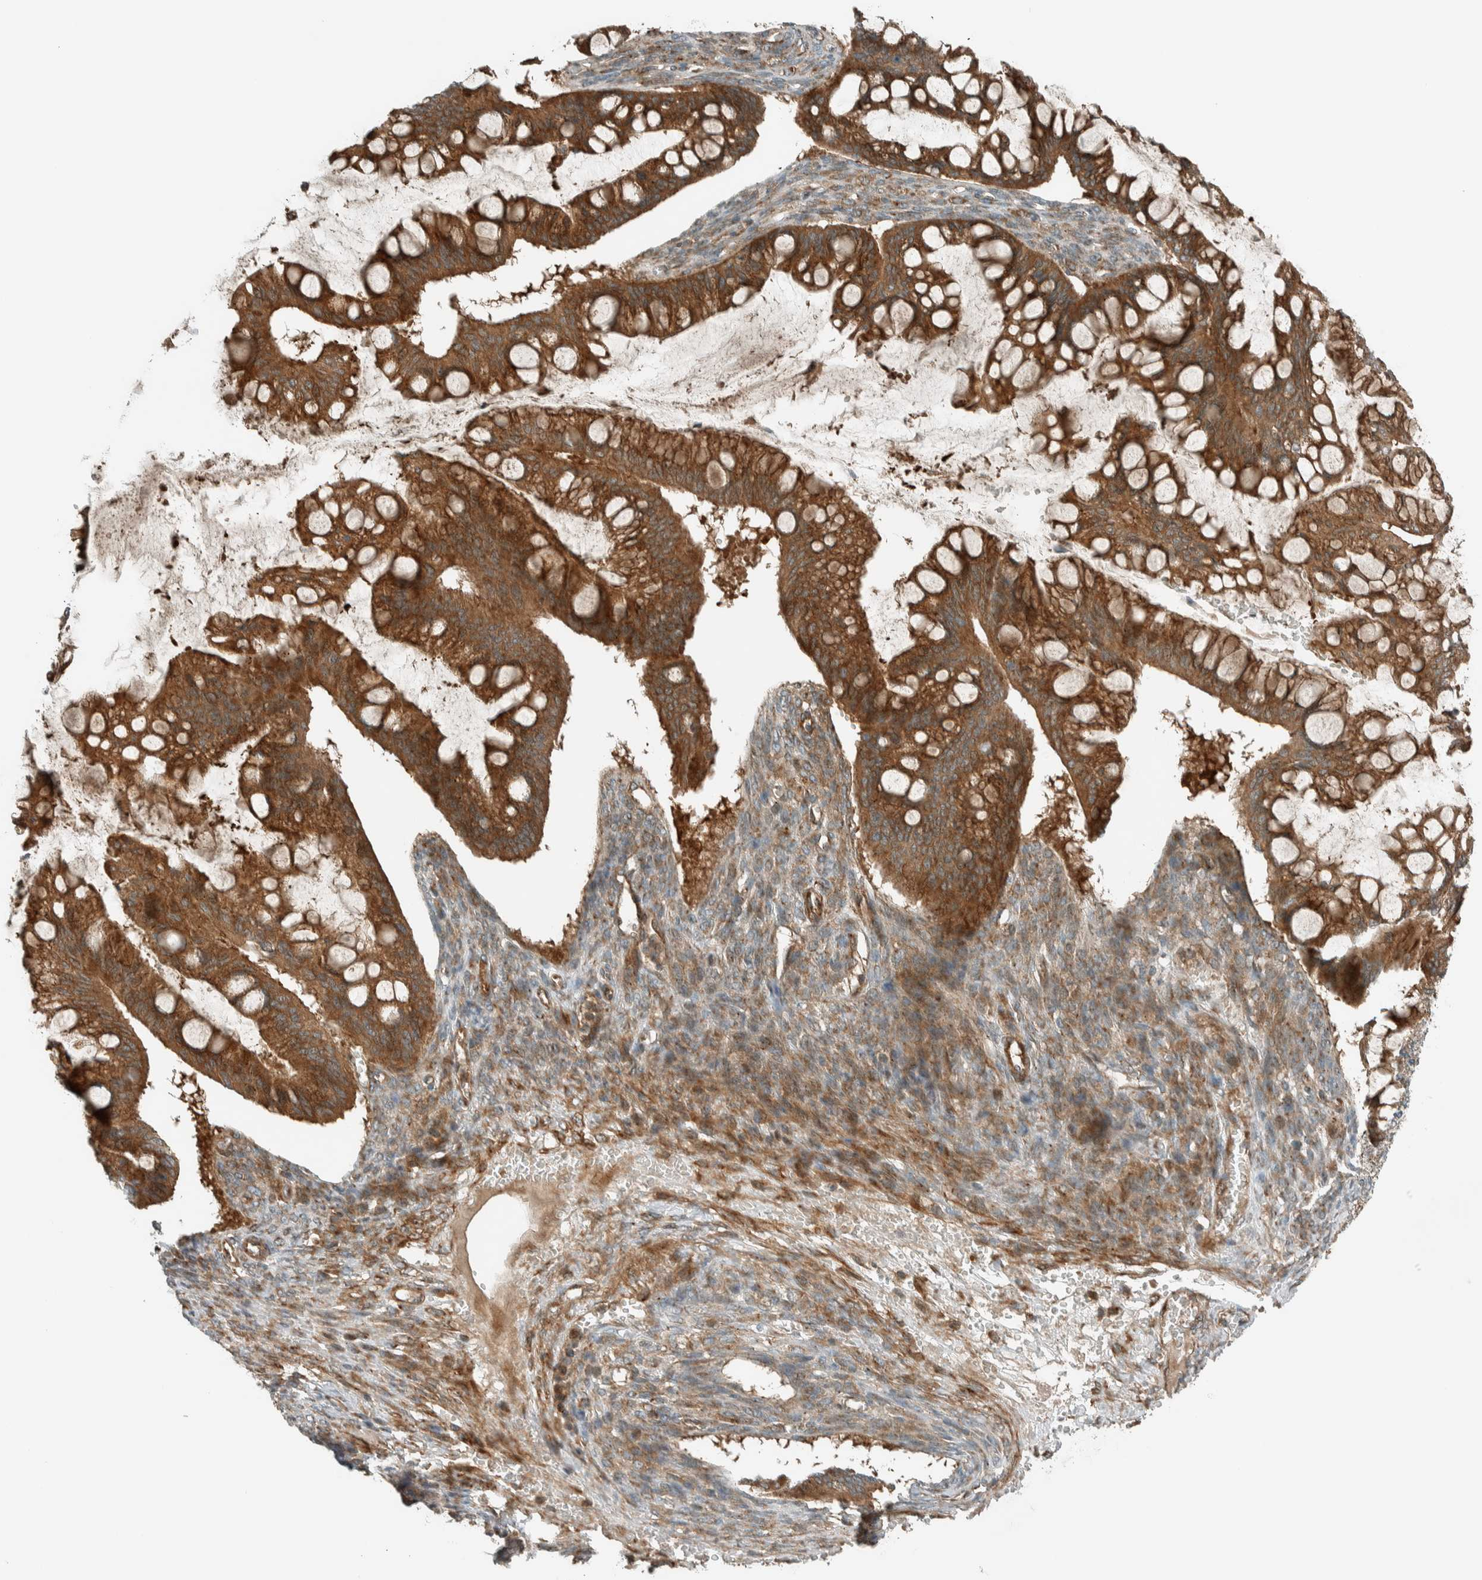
{"staining": {"intensity": "moderate", "quantity": ">75%", "location": "cytoplasmic/membranous"}, "tissue": "ovarian cancer", "cell_type": "Tumor cells", "image_type": "cancer", "snomed": [{"axis": "morphology", "description": "Cystadenocarcinoma, mucinous, NOS"}, {"axis": "topography", "description": "Ovary"}], "caption": "Moderate cytoplasmic/membranous expression for a protein is seen in approximately >75% of tumor cells of ovarian cancer using IHC.", "gene": "EXOC7", "patient": {"sex": "female", "age": 73}}